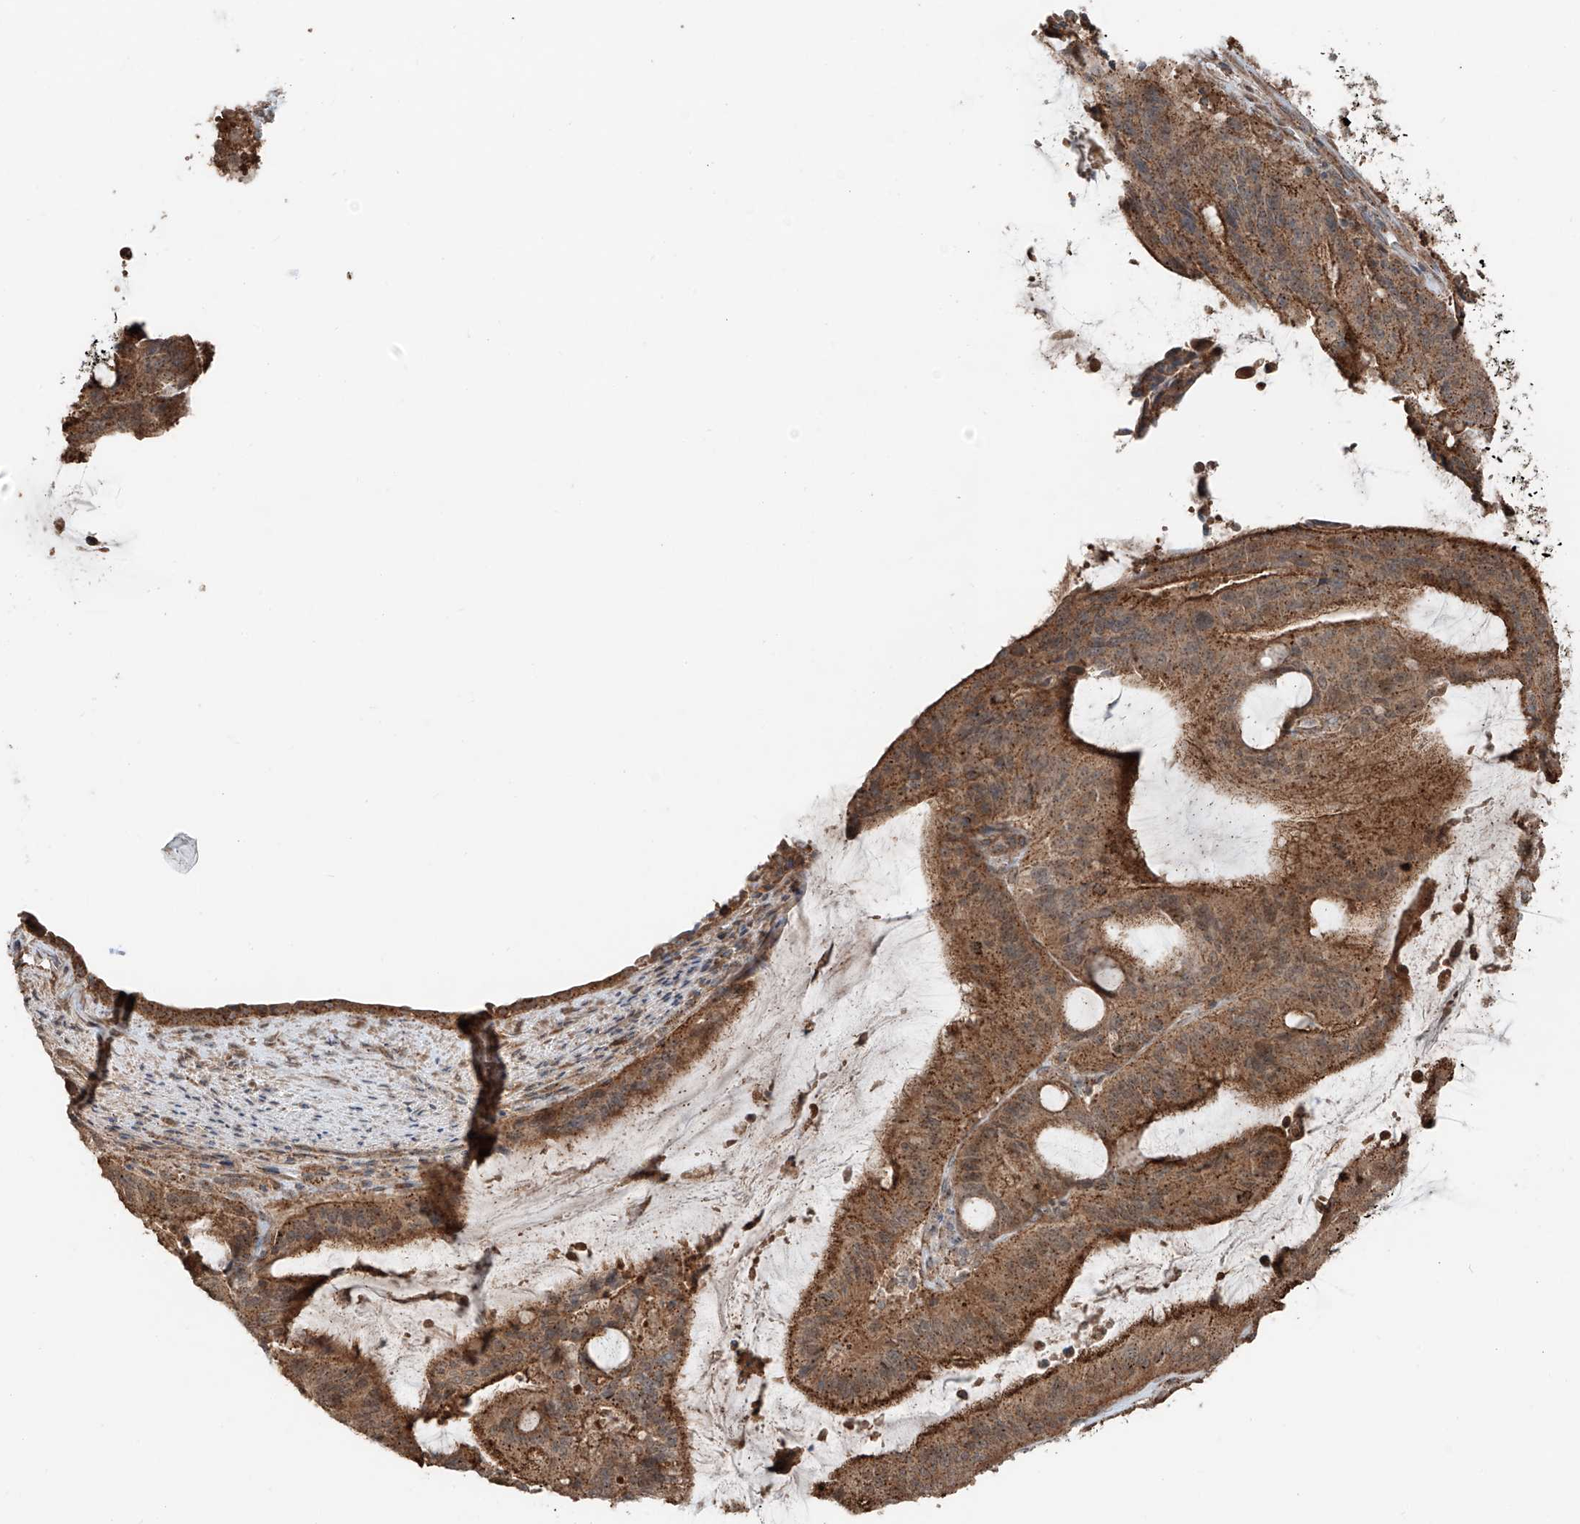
{"staining": {"intensity": "strong", "quantity": ">75%", "location": "cytoplasmic/membranous"}, "tissue": "liver cancer", "cell_type": "Tumor cells", "image_type": "cancer", "snomed": [{"axis": "morphology", "description": "Normal tissue, NOS"}, {"axis": "morphology", "description": "Cholangiocarcinoma"}, {"axis": "topography", "description": "Liver"}, {"axis": "topography", "description": "Peripheral nerve tissue"}], "caption": "Immunohistochemistry micrograph of neoplastic tissue: liver cancer (cholangiocarcinoma) stained using immunohistochemistry (IHC) reveals high levels of strong protein expression localized specifically in the cytoplasmic/membranous of tumor cells, appearing as a cytoplasmic/membranous brown color.", "gene": "CEP162", "patient": {"sex": "female", "age": 73}}